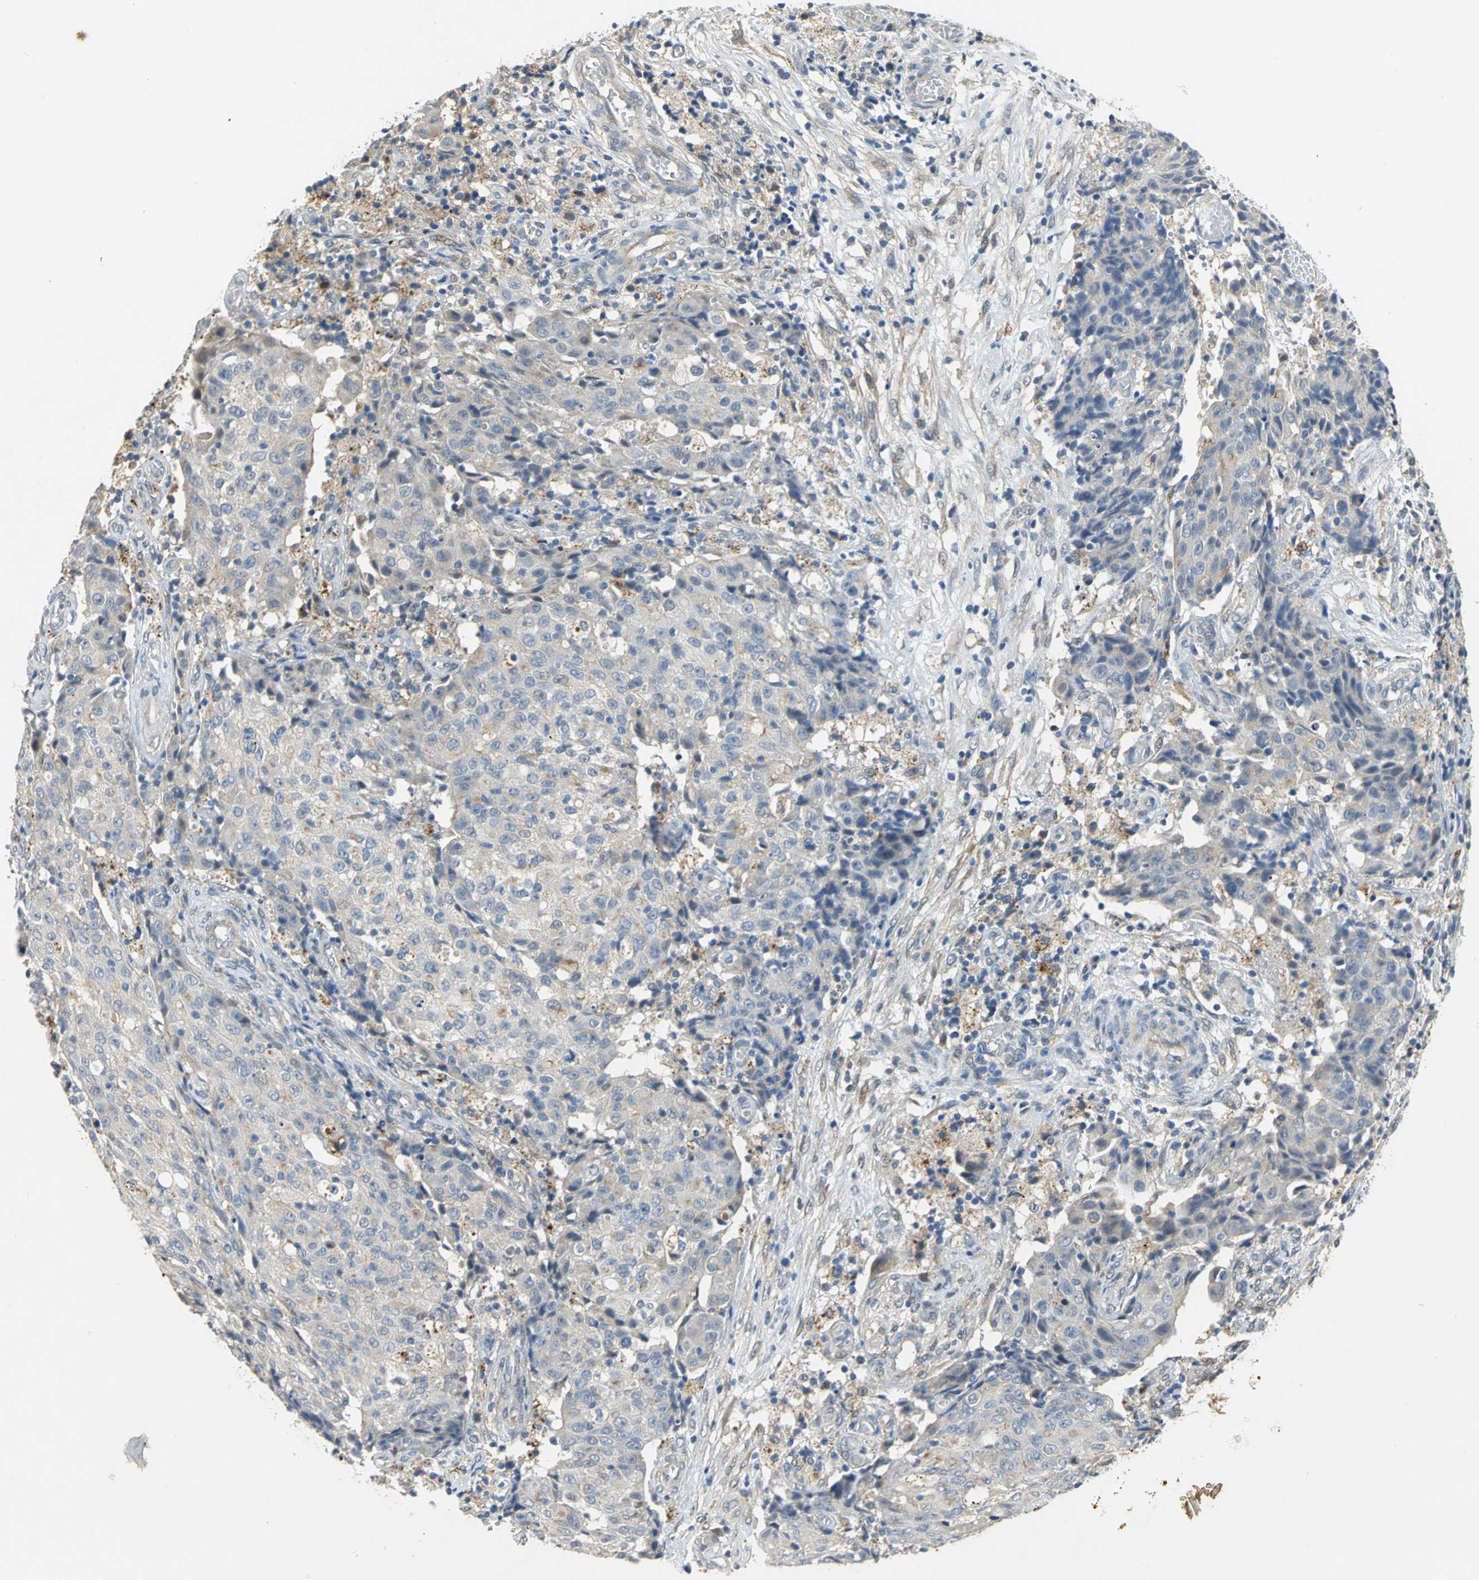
{"staining": {"intensity": "negative", "quantity": "none", "location": "none"}, "tissue": "ovarian cancer", "cell_type": "Tumor cells", "image_type": "cancer", "snomed": [{"axis": "morphology", "description": "Carcinoma, endometroid"}, {"axis": "topography", "description": "Ovary"}], "caption": "This is a micrograph of immunohistochemistry (IHC) staining of endometroid carcinoma (ovarian), which shows no positivity in tumor cells.", "gene": "IL17RB", "patient": {"sex": "female", "age": 42}}